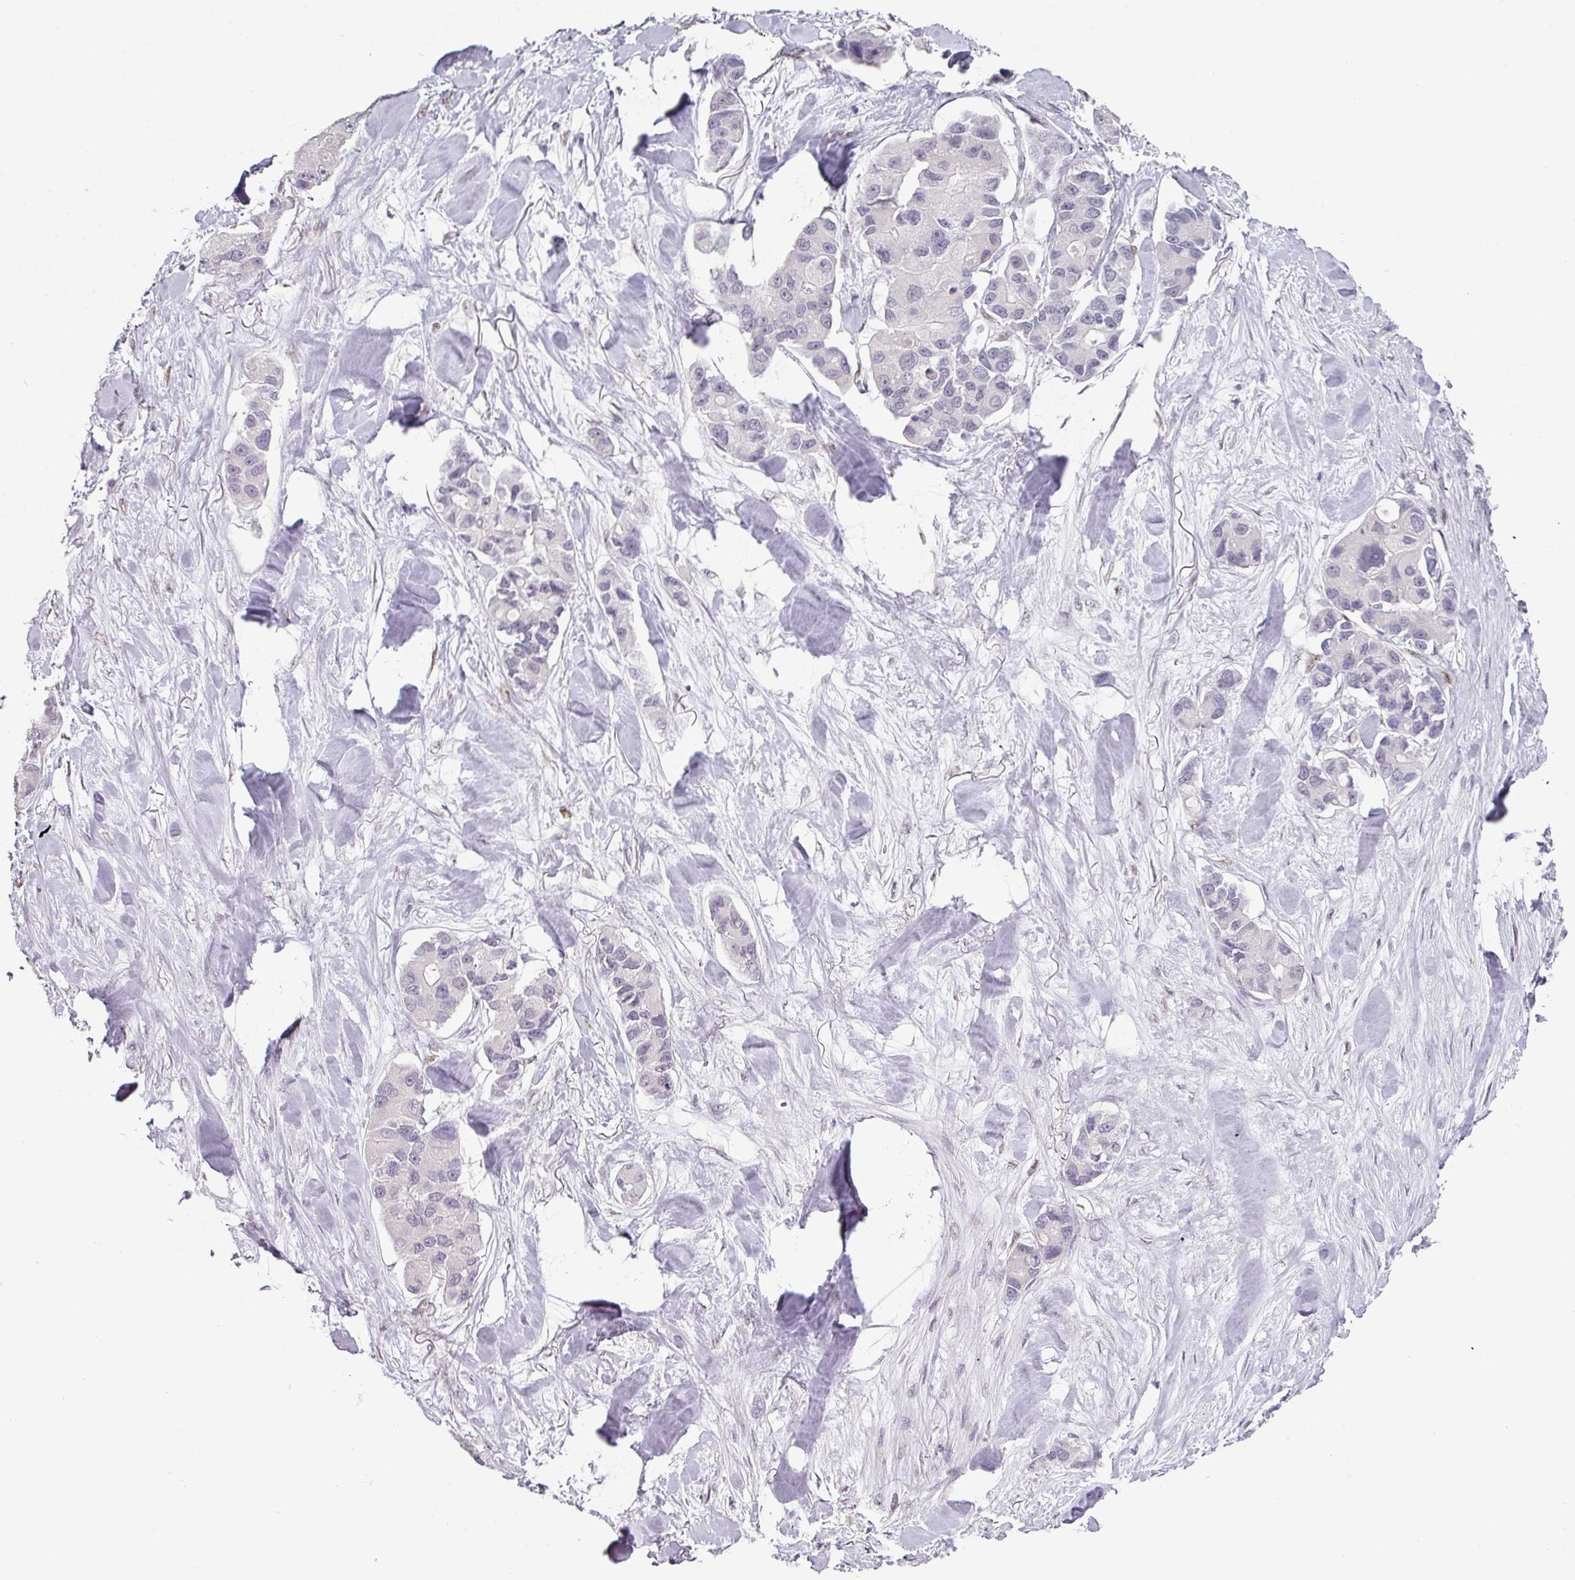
{"staining": {"intensity": "negative", "quantity": "none", "location": "none"}, "tissue": "lung cancer", "cell_type": "Tumor cells", "image_type": "cancer", "snomed": [{"axis": "morphology", "description": "Adenocarcinoma, NOS"}, {"axis": "topography", "description": "Lung"}], "caption": "Immunohistochemical staining of human lung adenocarcinoma displays no significant expression in tumor cells.", "gene": "ELK1", "patient": {"sex": "female", "age": 54}}